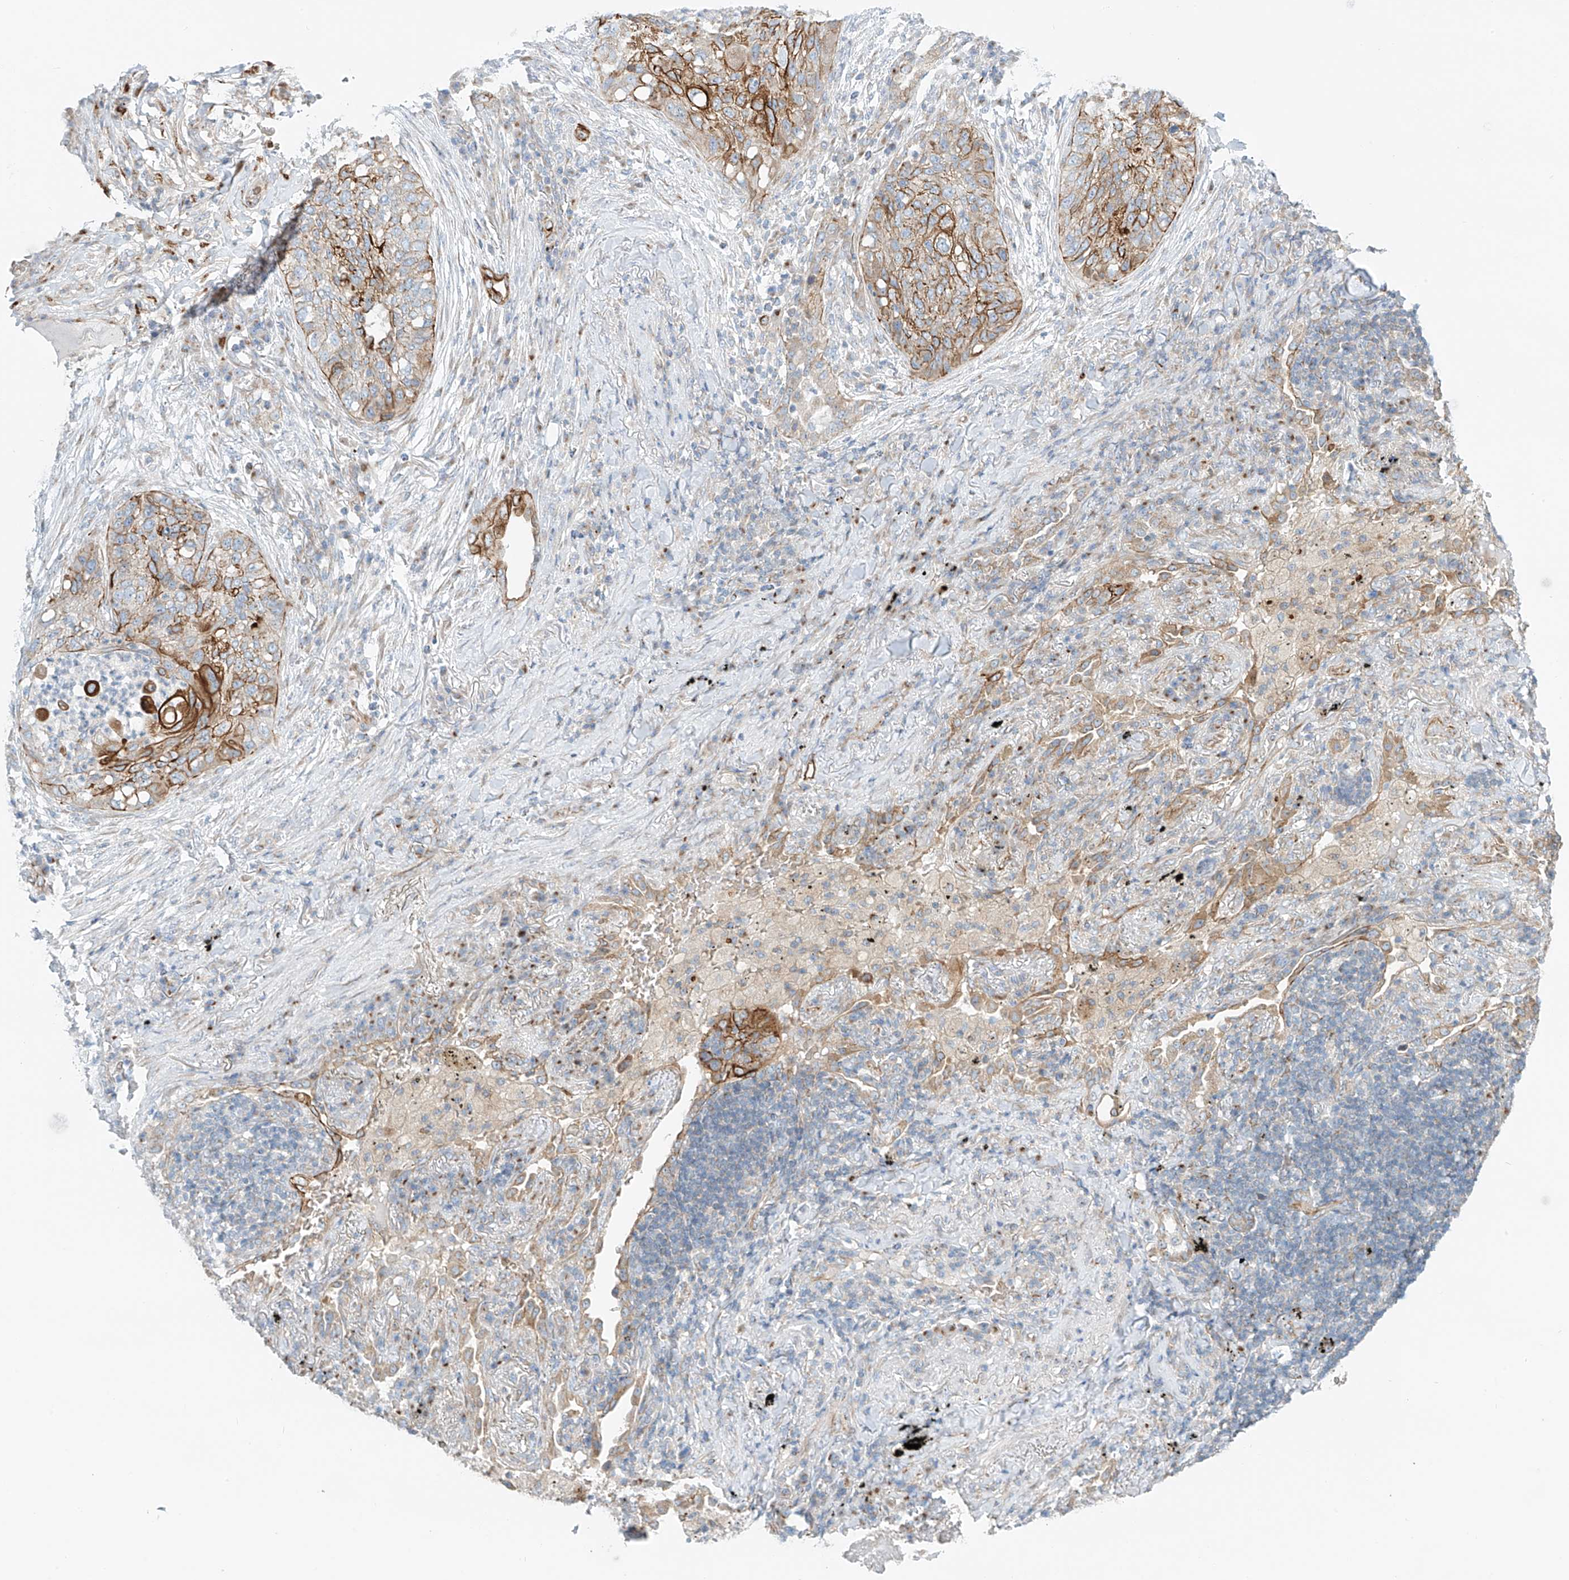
{"staining": {"intensity": "strong", "quantity": "25%-75%", "location": "cytoplasmic/membranous"}, "tissue": "lung cancer", "cell_type": "Tumor cells", "image_type": "cancer", "snomed": [{"axis": "morphology", "description": "Squamous cell carcinoma, NOS"}, {"axis": "topography", "description": "Lung"}], "caption": "Lung cancer was stained to show a protein in brown. There is high levels of strong cytoplasmic/membranous positivity in about 25%-75% of tumor cells. (DAB IHC with brightfield microscopy, high magnification).", "gene": "EIPR1", "patient": {"sex": "female", "age": 63}}